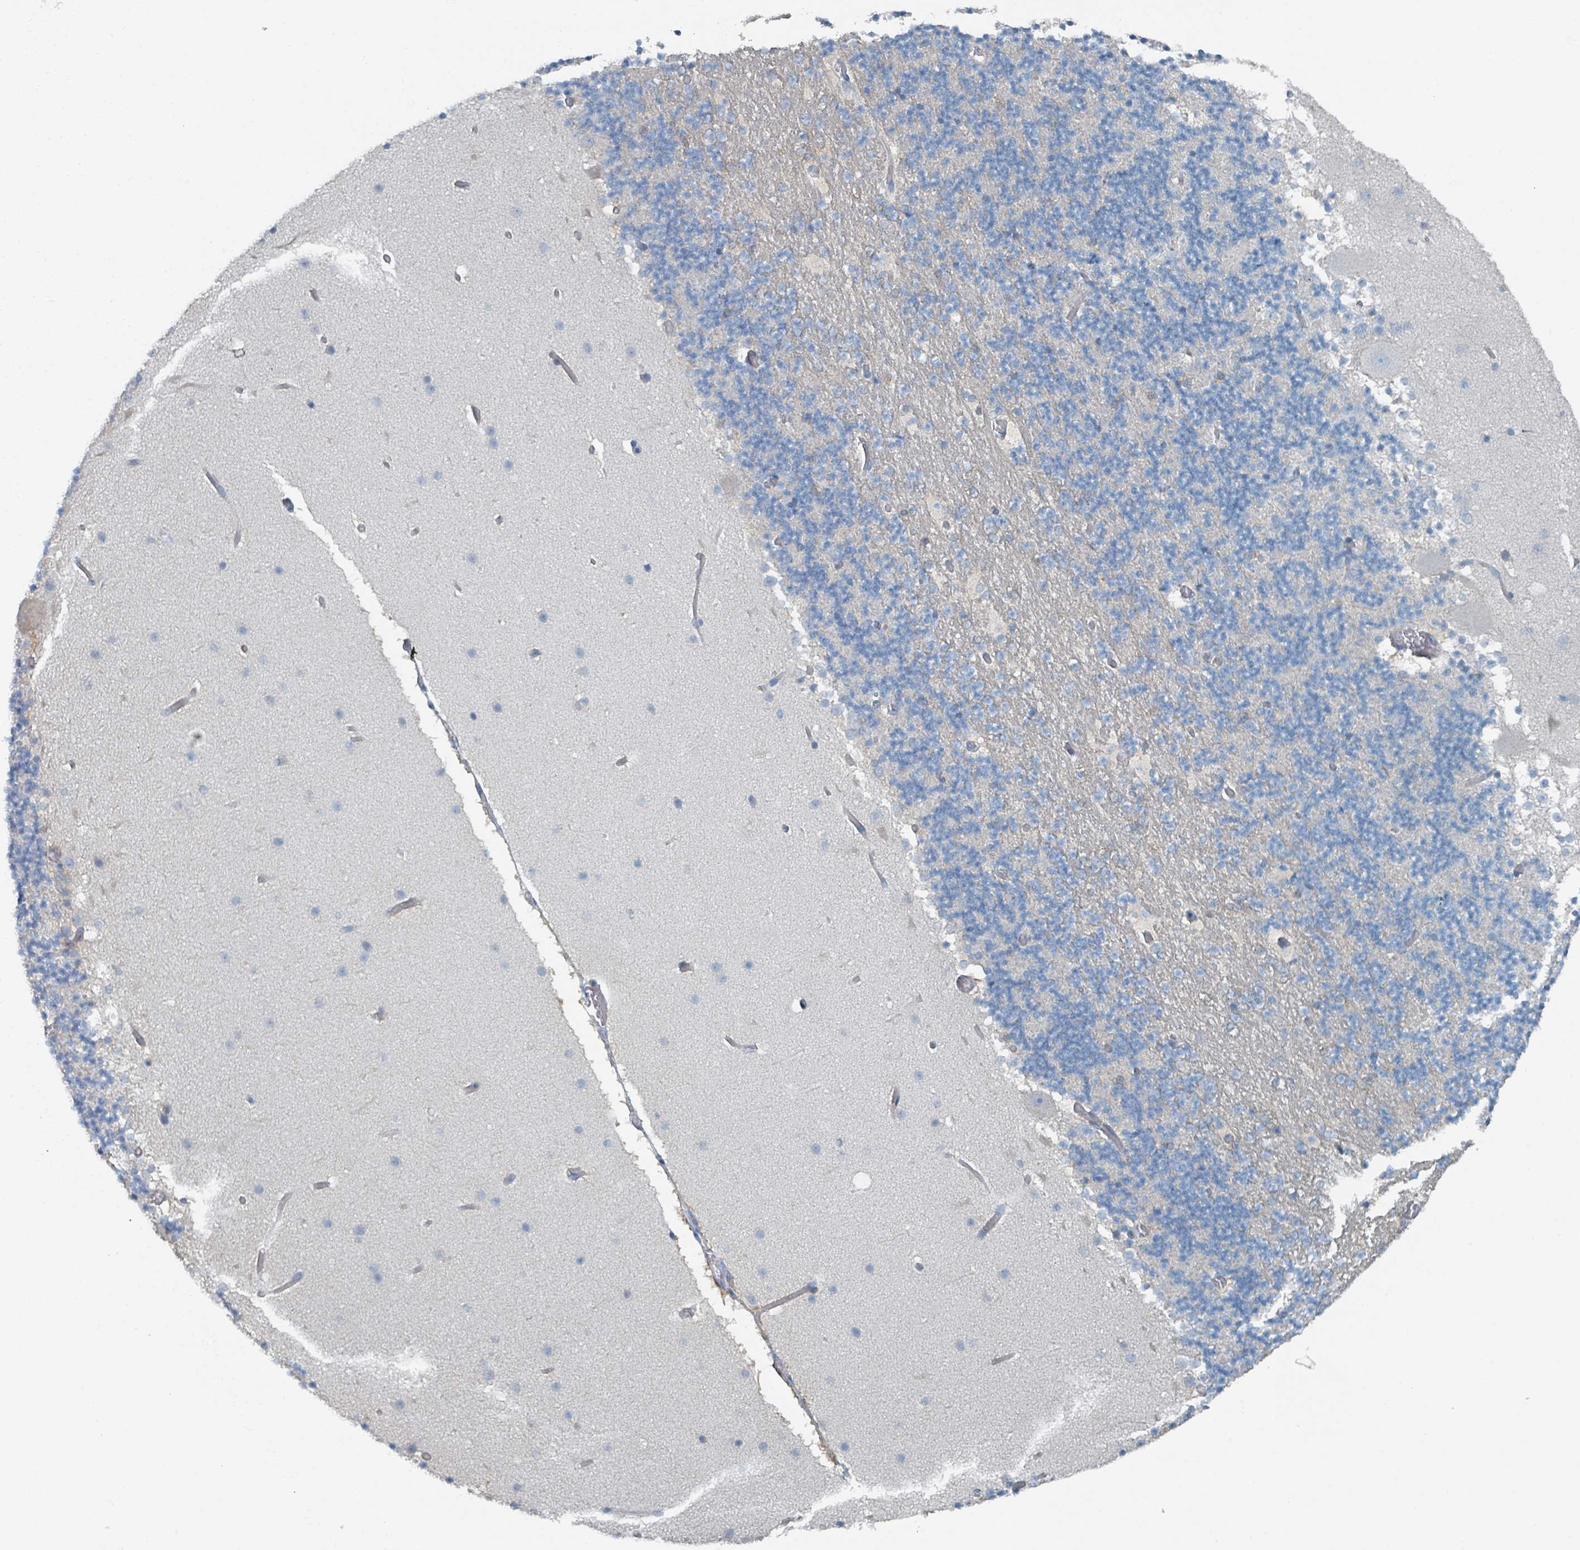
{"staining": {"intensity": "negative", "quantity": "none", "location": "none"}, "tissue": "cerebellum", "cell_type": "Cells in granular layer", "image_type": "normal", "snomed": [{"axis": "morphology", "description": "Normal tissue, NOS"}, {"axis": "topography", "description": "Cerebellum"}], "caption": "An immunohistochemistry histopathology image of normal cerebellum is shown. There is no staining in cells in granular layer of cerebellum. The staining was performed using DAB to visualize the protein expression in brown, while the nuclei were stained in blue with hematoxylin (Magnification: 20x).", "gene": "GAMT", "patient": {"sex": "male", "age": 57}}